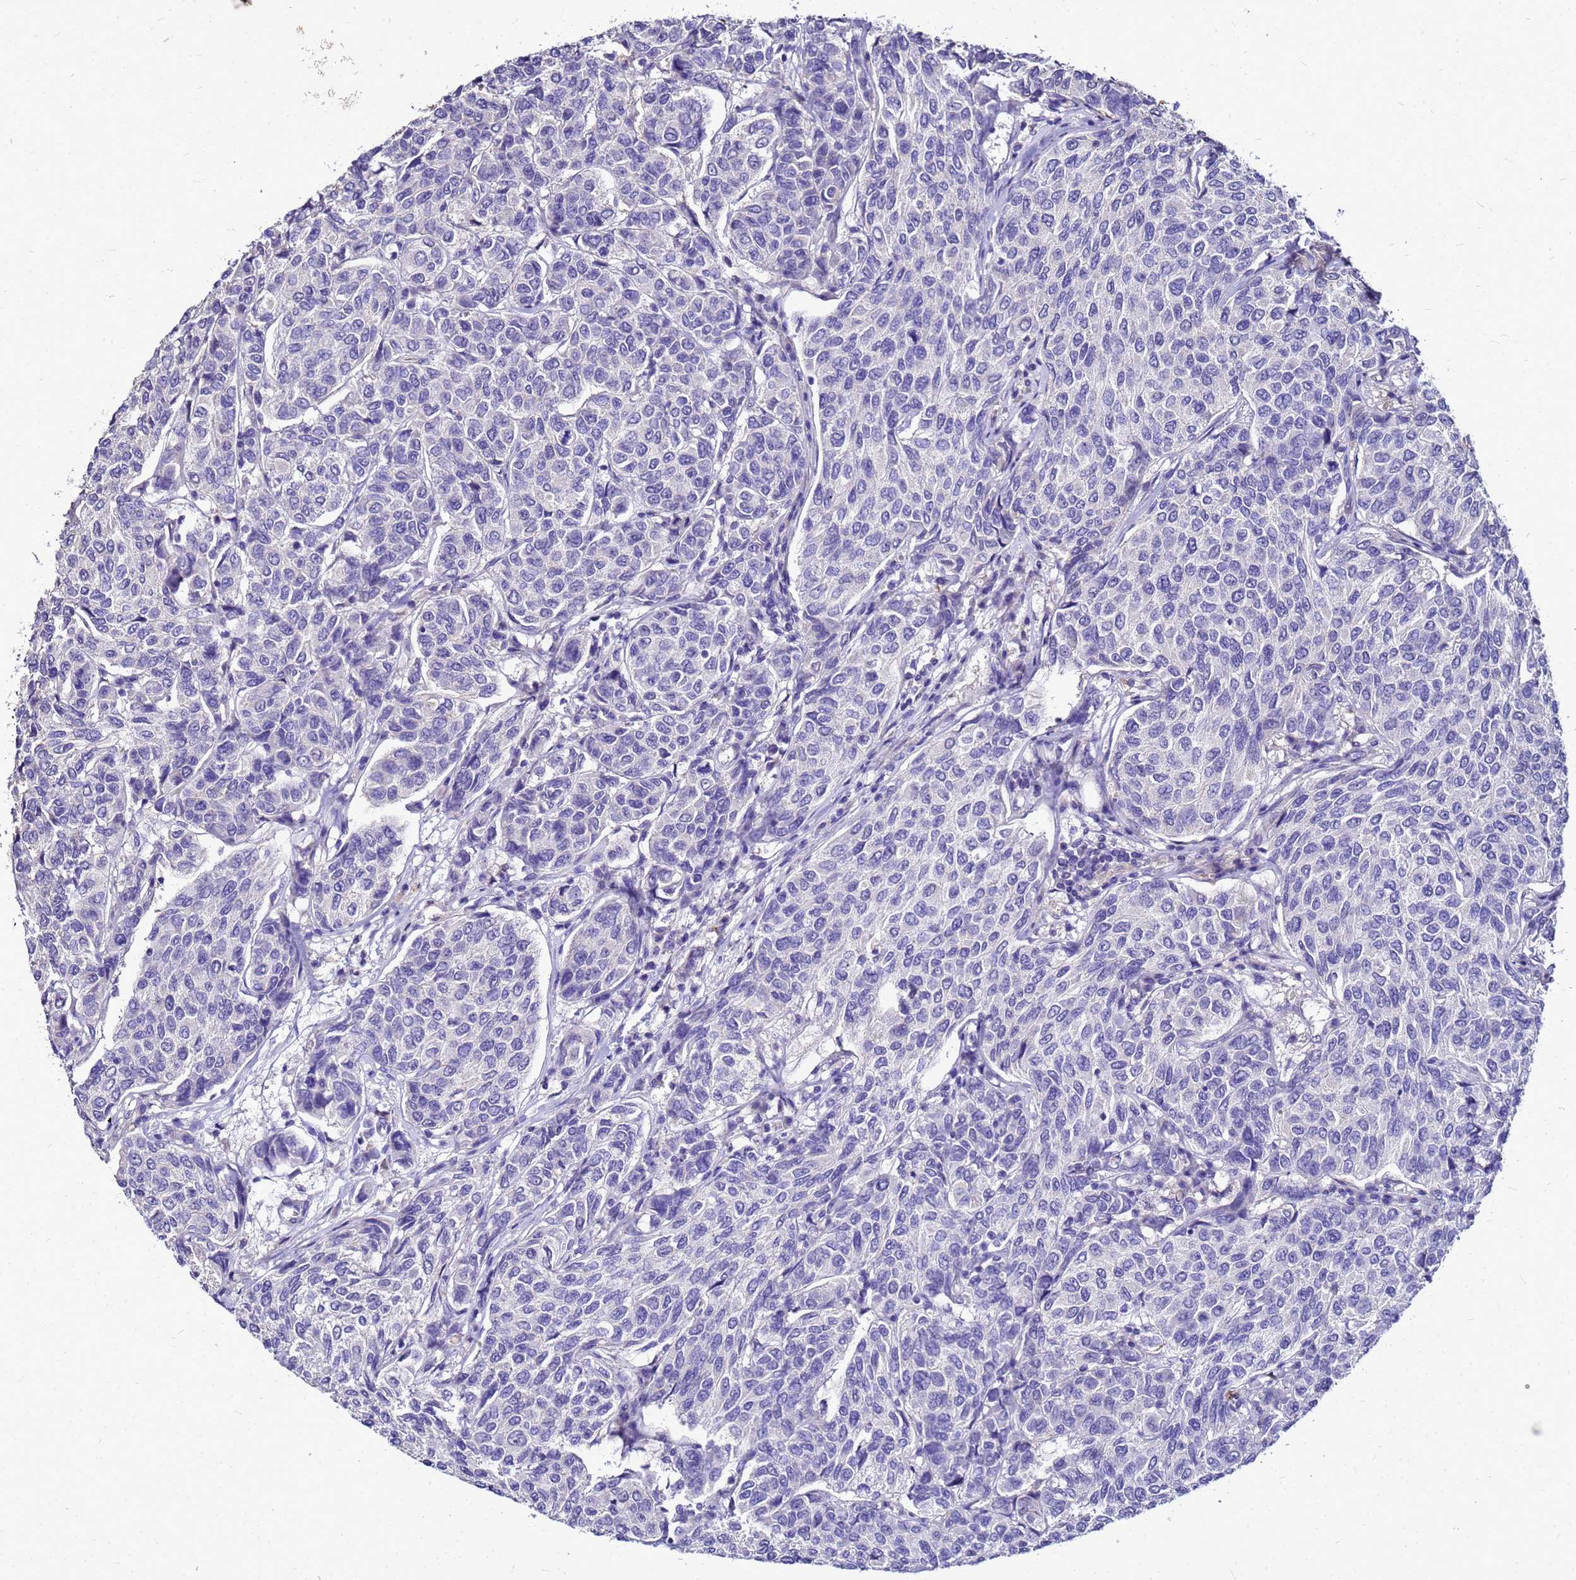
{"staining": {"intensity": "negative", "quantity": "none", "location": "none"}, "tissue": "breast cancer", "cell_type": "Tumor cells", "image_type": "cancer", "snomed": [{"axis": "morphology", "description": "Duct carcinoma"}, {"axis": "topography", "description": "Breast"}], "caption": "Histopathology image shows no protein positivity in tumor cells of breast cancer (invasive ductal carcinoma) tissue.", "gene": "S100A2", "patient": {"sex": "female", "age": 55}}